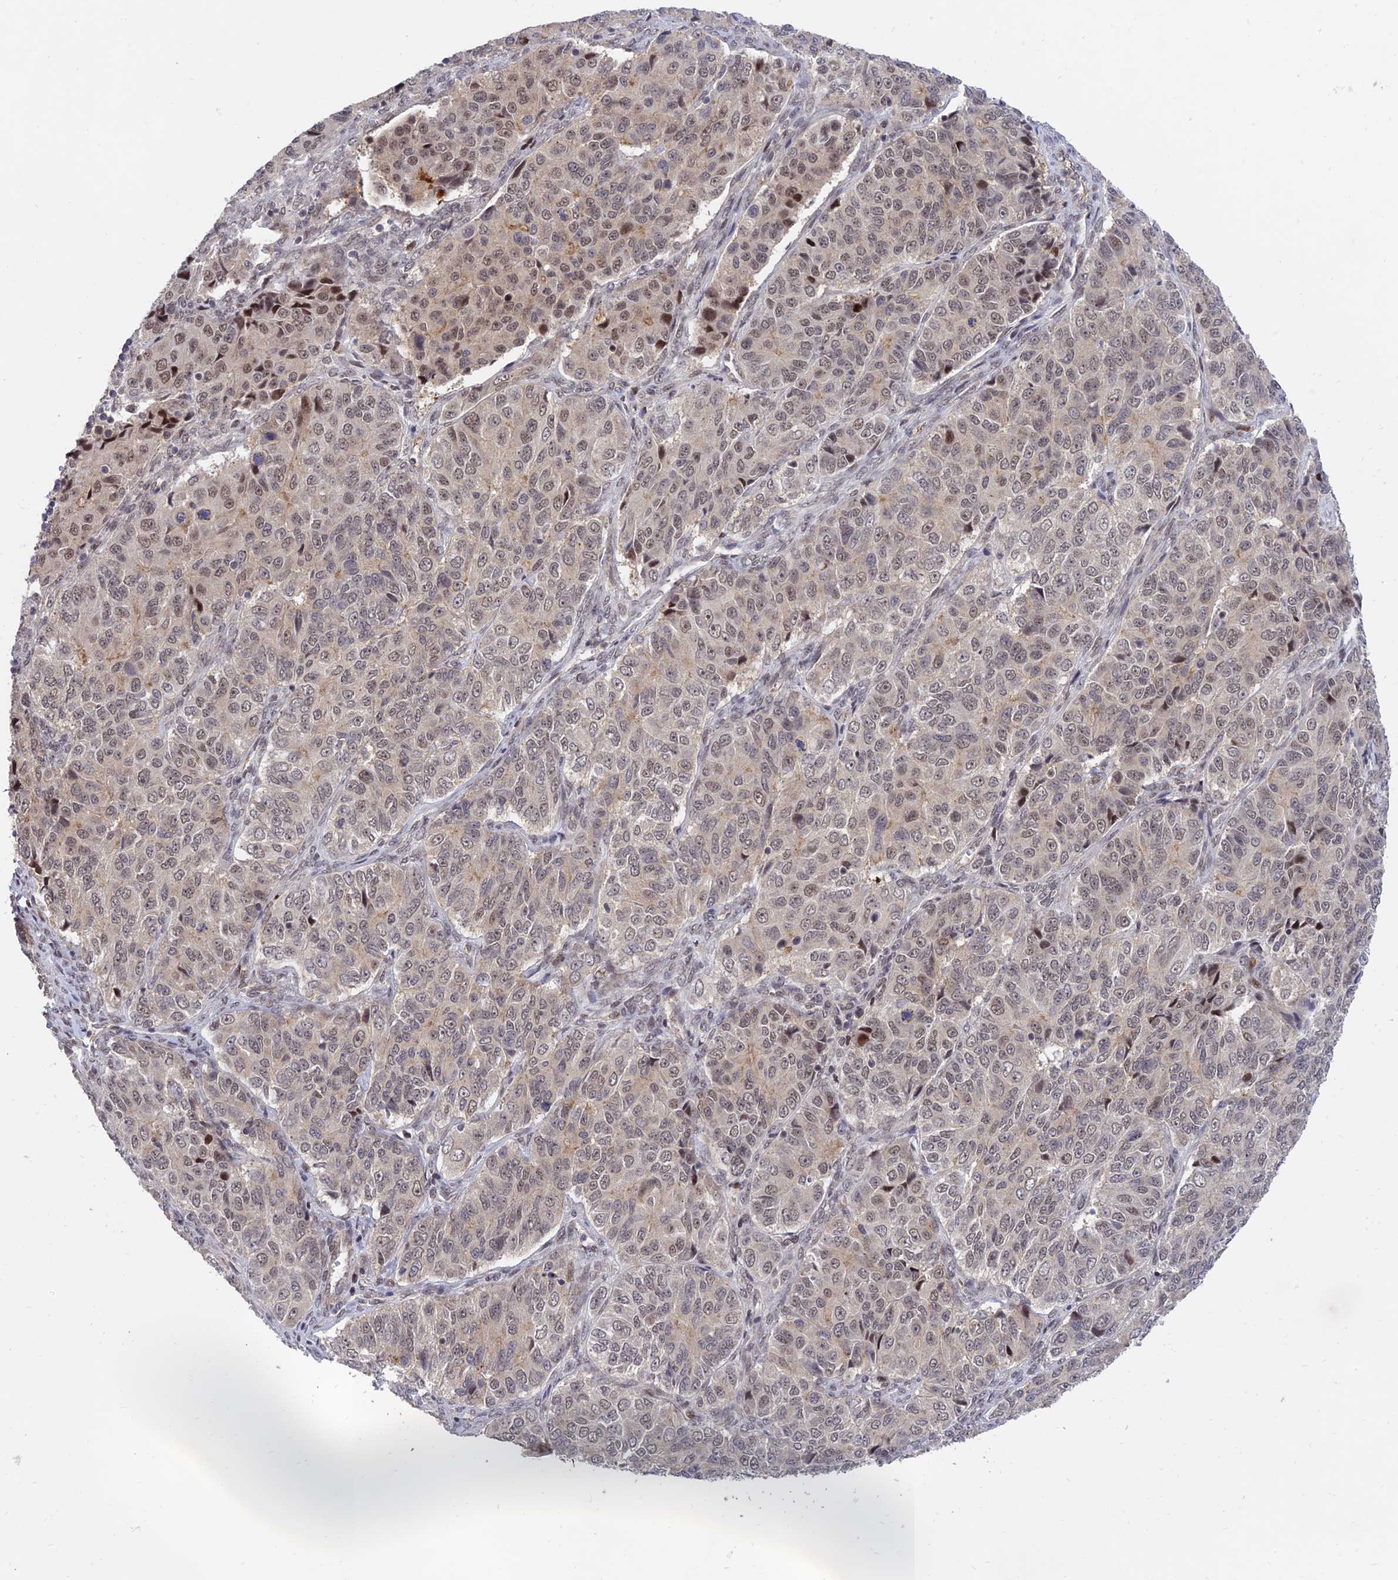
{"staining": {"intensity": "weak", "quantity": ">75%", "location": "nuclear"}, "tissue": "ovarian cancer", "cell_type": "Tumor cells", "image_type": "cancer", "snomed": [{"axis": "morphology", "description": "Carcinoma, endometroid"}, {"axis": "topography", "description": "Ovary"}], "caption": "Protein expression analysis of human ovarian endometroid carcinoma reveals weak nuclear expression in about >75% of tumor cells.", "gene": "ZNF85", "patient": {"sex": "female", "age": 51}}